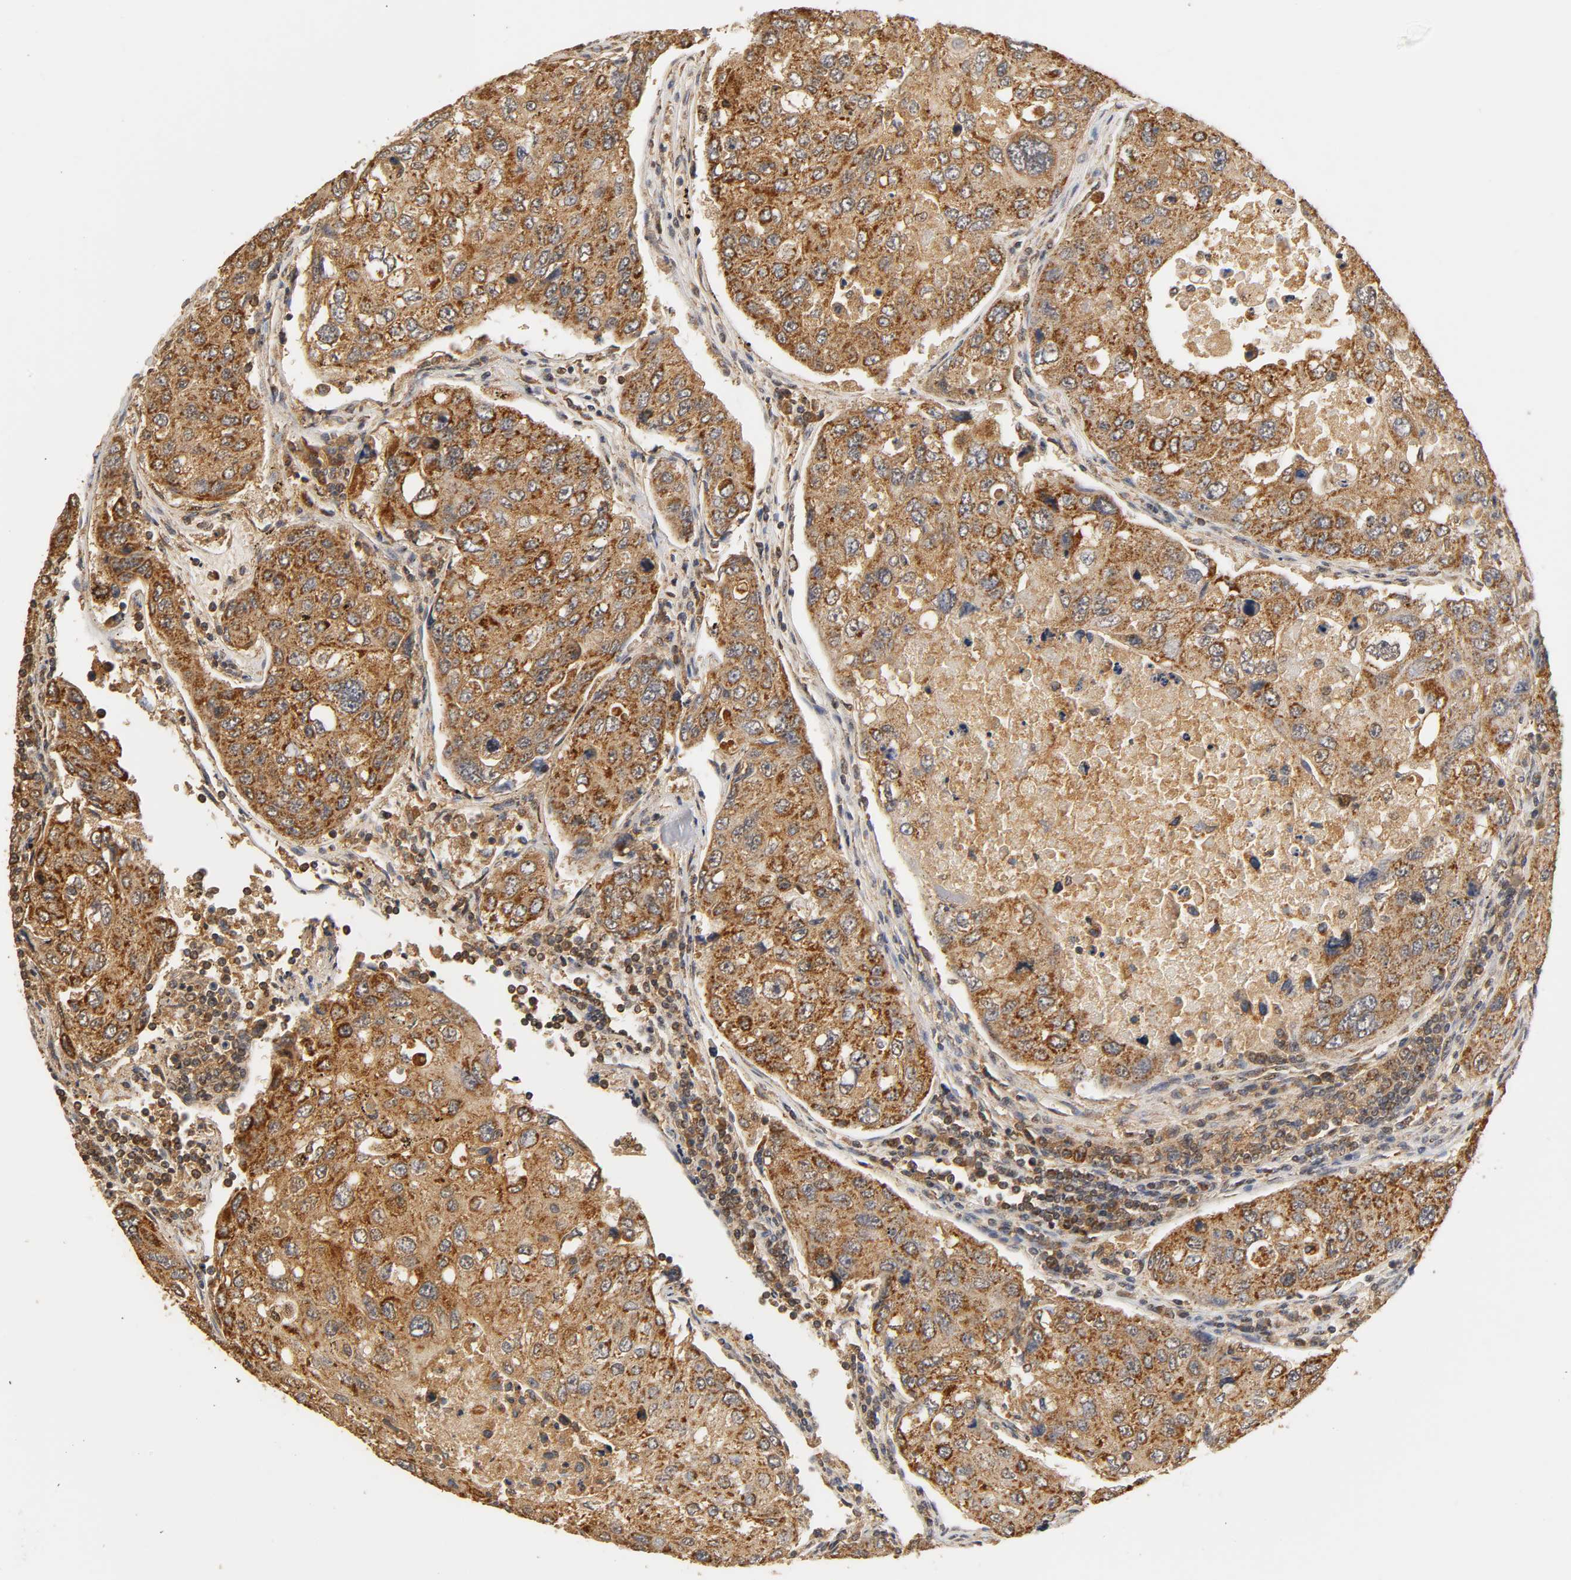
{"staining": {"intensity": "strong", "quantity": ">75%", "location": "cytoplasmic/membranous"}, "tissue": "urothelial cancer", "cell_type": "Tumor cells", "image_type": "cancer", "snomed": [{"axis": "morphology", "description": "Urothelial carcinoma, High grade"}, {"axis": "topography", "description": "Lymph node"}, {"axis": "topography", "description": "Urinary bladder"}], "caption": "Immunohistochemical staining of high-grade urothelial carcinoma reveals high levels of strong cytoplasmic/membranous expression in approximately >75% of tumor cells. The staining is performed using DAB (3,3'-diaminobenzidine) brown chromogen to label protein expression. The nuclei are counter-stained blue using hematoxylin.", "gene": "PKN1", "patient": {"sex": "male", "age": 51}}